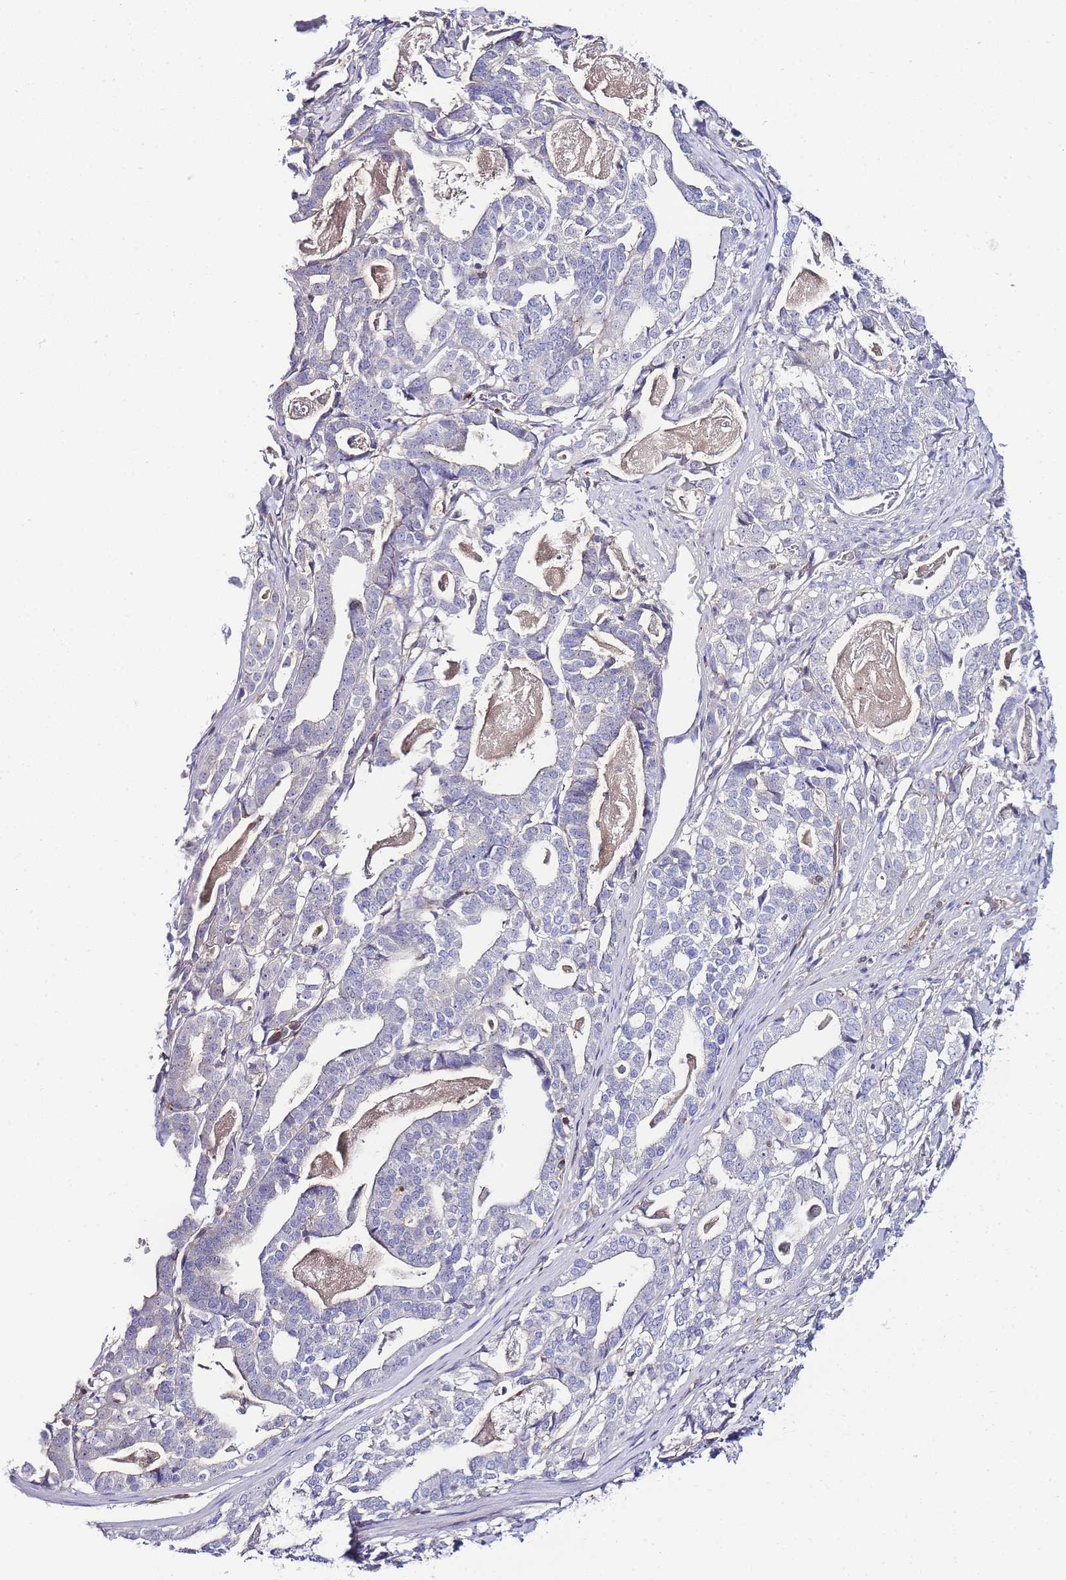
{"staining": {"intensity": "negative", "quantity": "none", "location": "none"}, "tissue": "stomach cancer", "cell_type": "Tumor cells", "image_type": "cancer", "snomed": [{"axis": "morphology", "description": "Adenocarcinoma, NOS"}, {"axis": "topography", "description": "Stomach"}], "caption": "An image of stomach cancer (adenocarcinoma) stained for a protein demonstrates no brown staining in tumor cells.", "gene": "FBN3", "patient": {"sex": "male", "age": 48}}